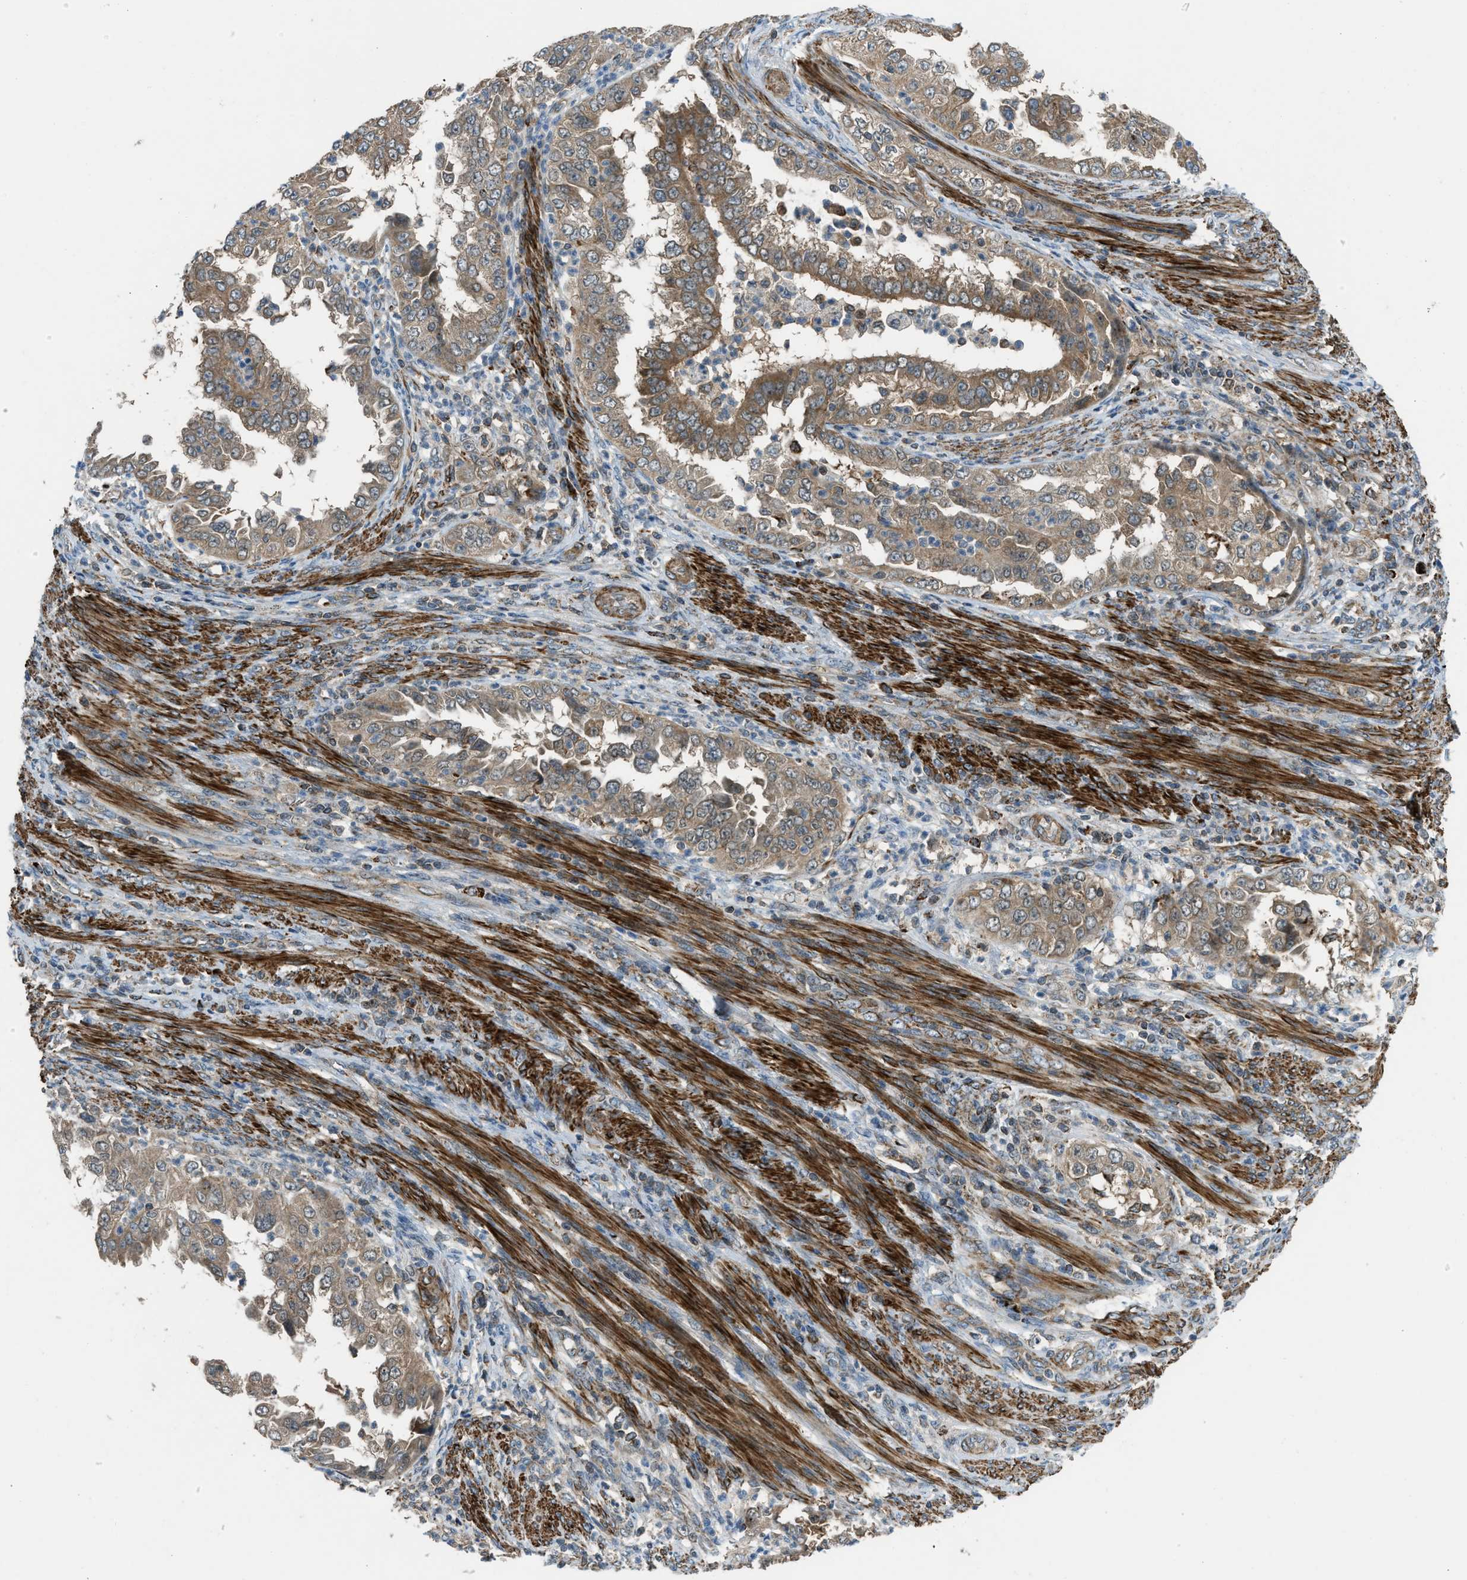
{"staining": {"intensity": "weak", "quantity": ">75%", "location": "cytoplasmic/membranous"}, "tissue": "endometrial cancer", "cell_type": "Tumor cells", "image_type": "cancer", "snomed": [{"axis": "morphology", "description": "Adenocarcinoma, NOS"}, {"axis": "topography", "description": "Endometrium"}], "caption": "Immunohistochemical staining of human adenocarcinoma (endometrial) reveals low levels of weak cytoplasmic/membranous expression in about >75% of tumor cells.", "gene": "SESN2", "patient": {"sex": "female", "age": 85}}